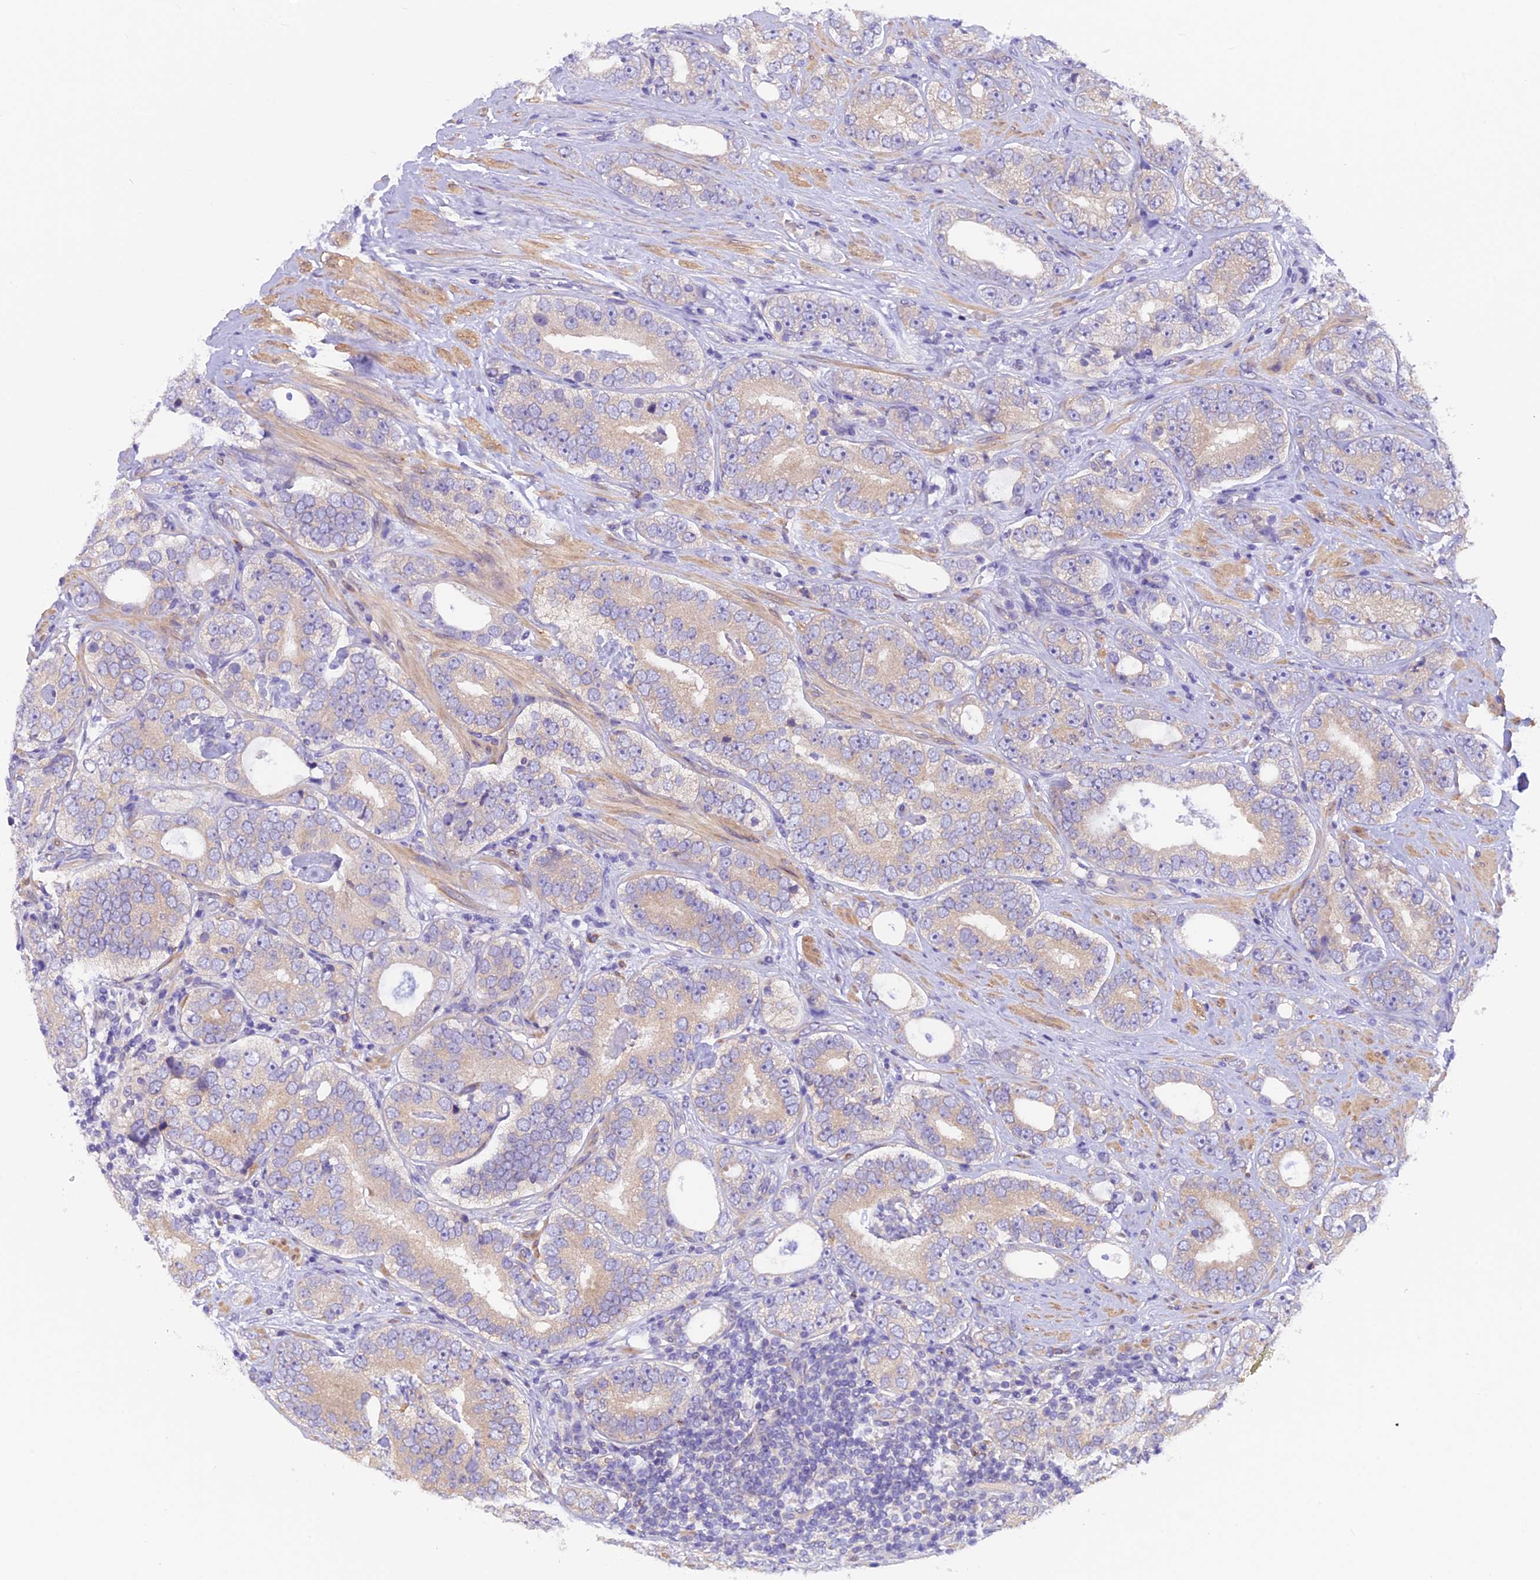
{"staining": {"intensity": "weak", "quantity": "<25%", "location": "cytoplasmic/membranous"}, "tissue": "prostate cancer", "cell_type": "Tumor cells", "image_type": "cancer", "snomed": [{"axis": "morphology", "description": "Adenocarcinoma, High grade"}, {"axis": "topography", "description": "Prostate"}], "caption": "DAB immunohistochemical staining of prostate cancer reveals no significant staining in tumor cells.", "gene": "CCDC9B", "patient": {"sex": "male", "age": 56}}